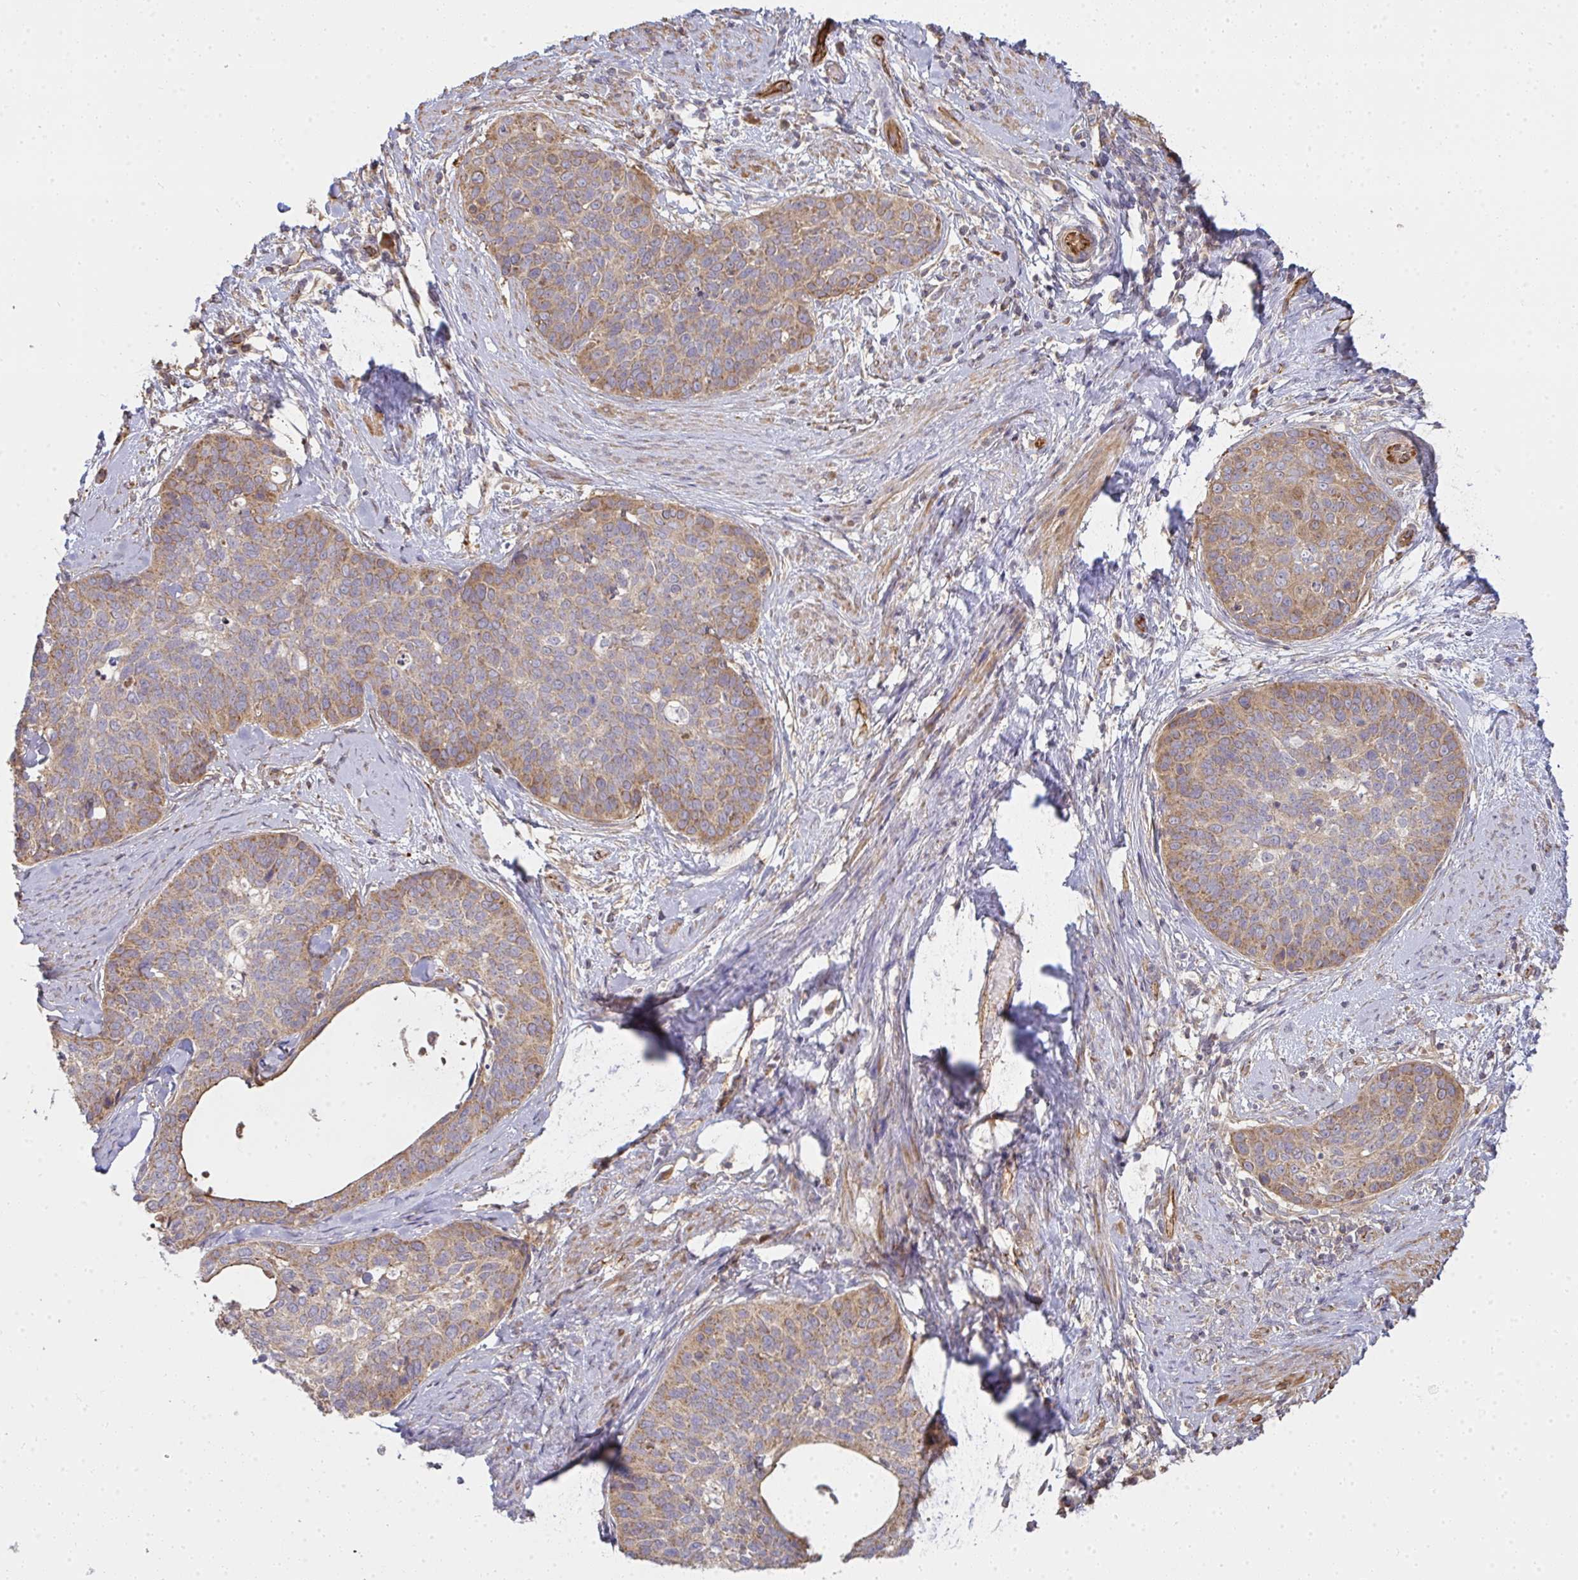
{"staining": {"intensity": "moderate", "quantity": ">75%", "location": "cytoplasmic/membranous"}, "tissue": "cervical cancer", "cell_type": "Tumor cells", "image_type": "cancer", "snomed": [{"axis": "morphology", "description": "Squamous cell carcinoma, NOS"}, {"axis": "topography", "description": "Cervix"}], "caption": "There is medium levels of moderate cytoplasmic/membranous staining in tumor cells of cervical cancer, as demonstrated by immunohistochemical staining (brown color).", "gene": "B4GALT6", "patient": {"sex": "female", "age": 69}}